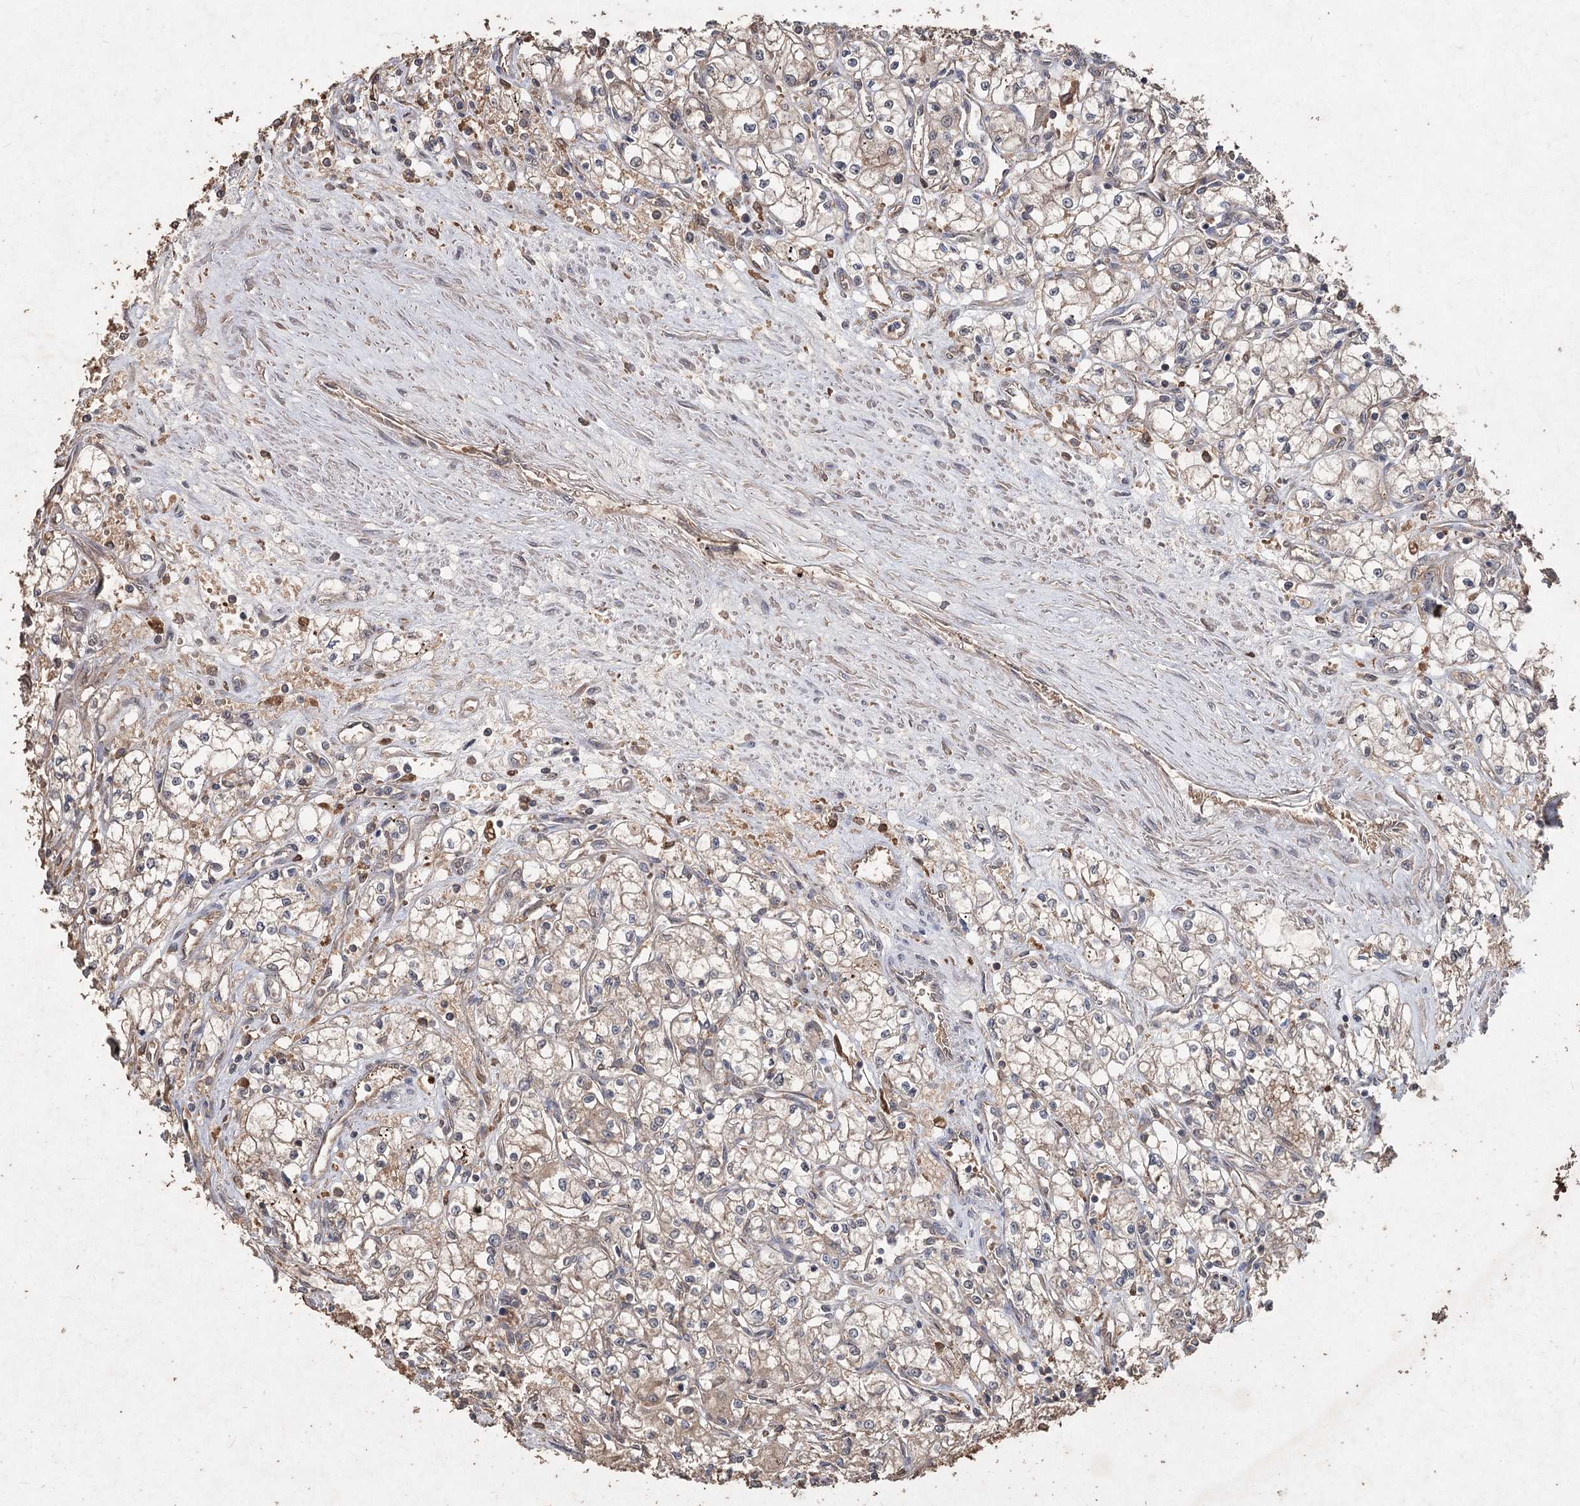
{"staining": {"intensity": "weak", "quantity": "25%-75%", "location": "cytoplasmic/membranous"}, "tissue": "renal cancer", "cell_type": "Tumor cells", "image_type": "cancer", "snomed": [{"axis": "morphology", "description": "Adenocarcinoma, NOS"}, {"axis": "topography", "description": "Kidney"}], "caption": "IHC histopathology image of neoplastic tissue: renal adenocarcinoma stained using immunohistochemistry (IHC) exhibits low levels of weak protein expression localized specifically in the cytoplasmic/membranous of tumor cells, appearing as a cytoplasmic/membranous brown color.", "gene": "FBXO7", "patient": {"sex": "male", "age": 59}}